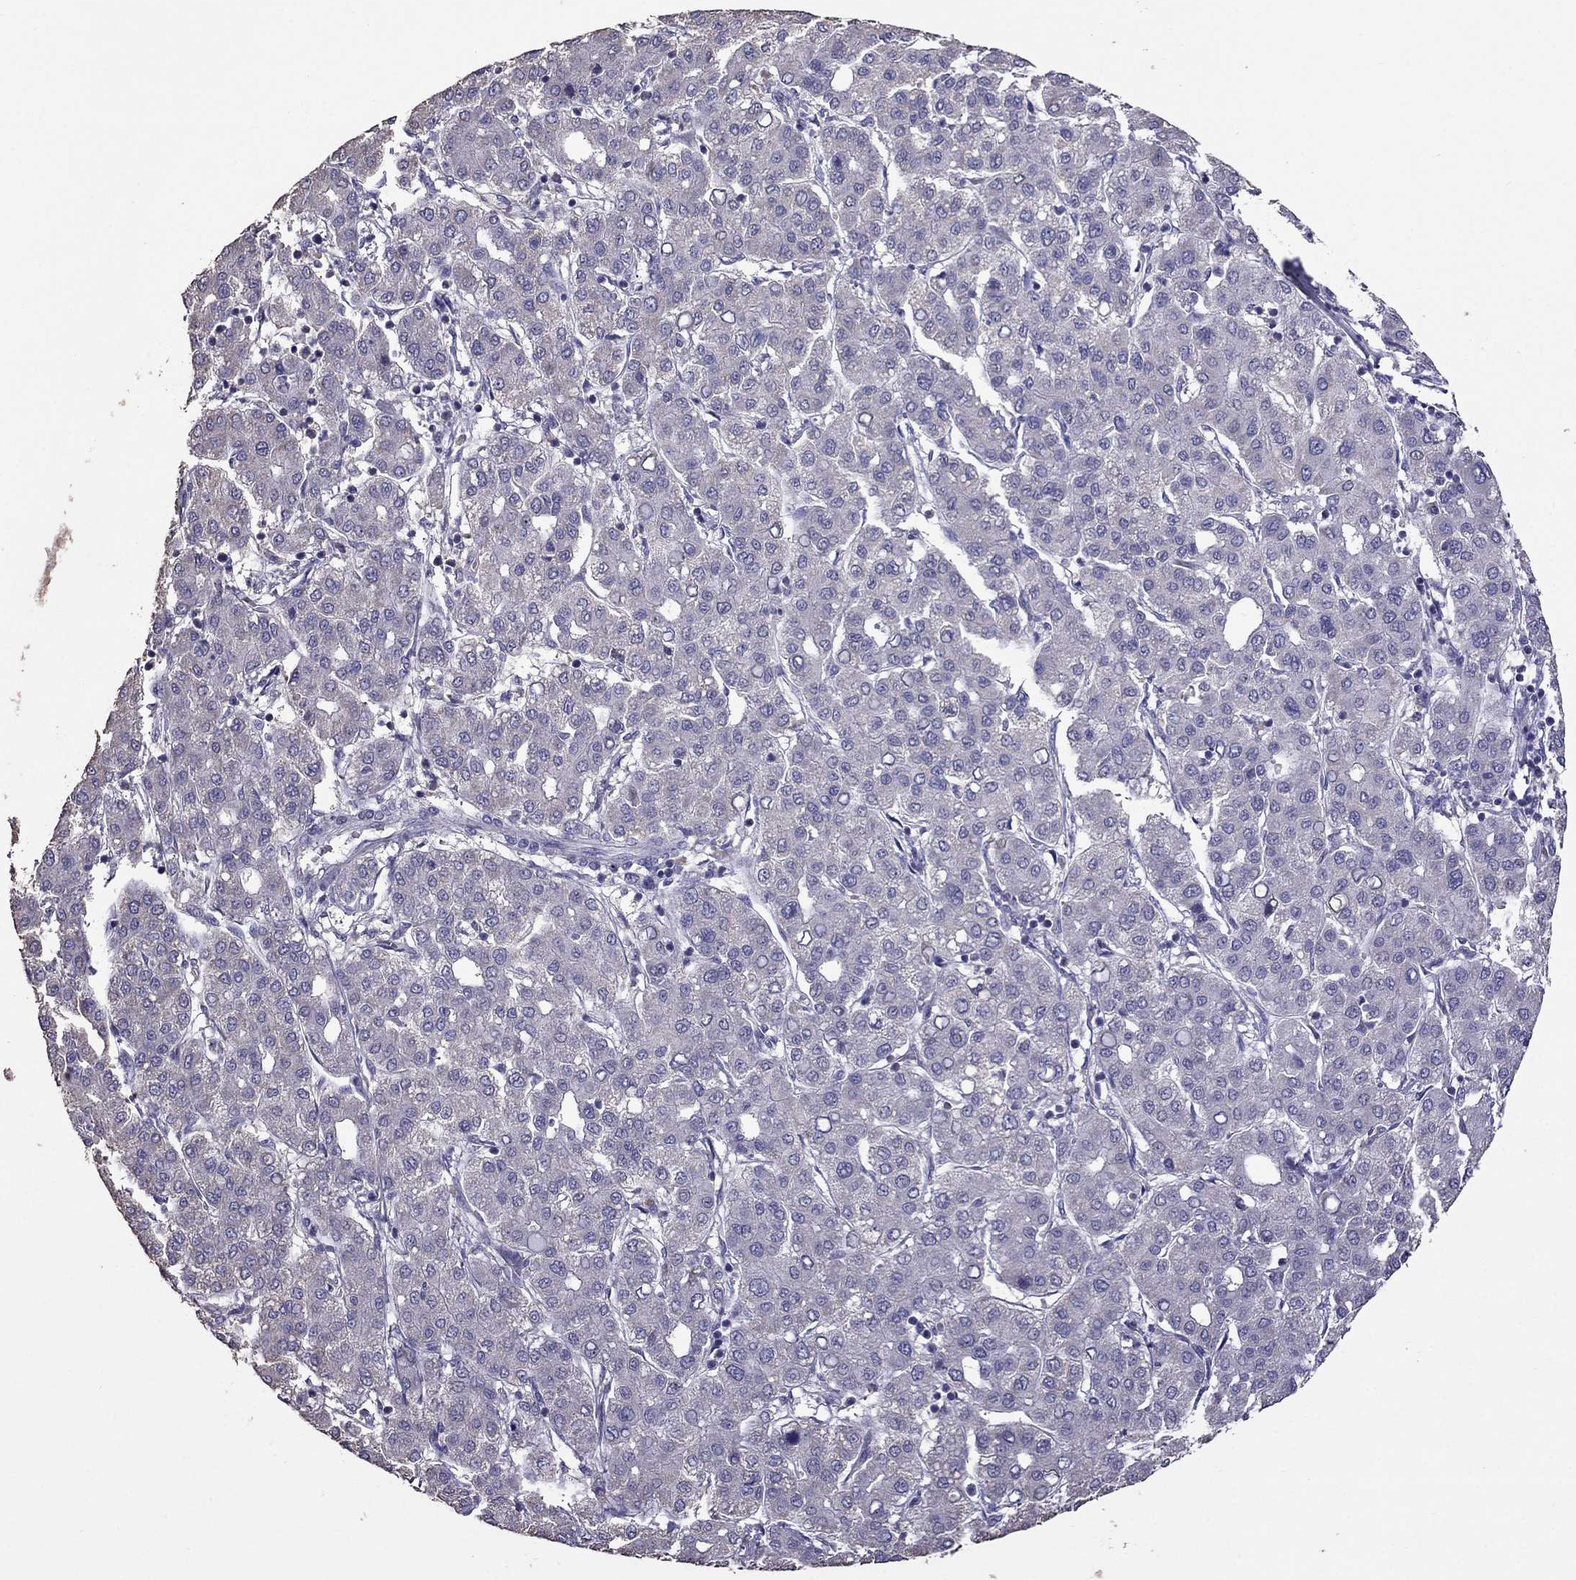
{"staining": {"intensity": "negative", "quantity": "none", "location": "none"}, "tissue": "liver cancer", "cell_type": "Tumor cells", "image_type": "cancer", "snomed": [{"axis": "morphology", "description": "Carcinoma, Hepatocellular, NOS"}, {"axis": "topography", "description": "Liver"}], "caption": "Immunohistochemistry (IHC) photomicrograph of human liver cancer (hepatocellular carcinoma) stained for a protein (brown), which reveals no staining in tumor cells.", "gene": "AK5", "patient": {"sex": "male", "age": 65}}